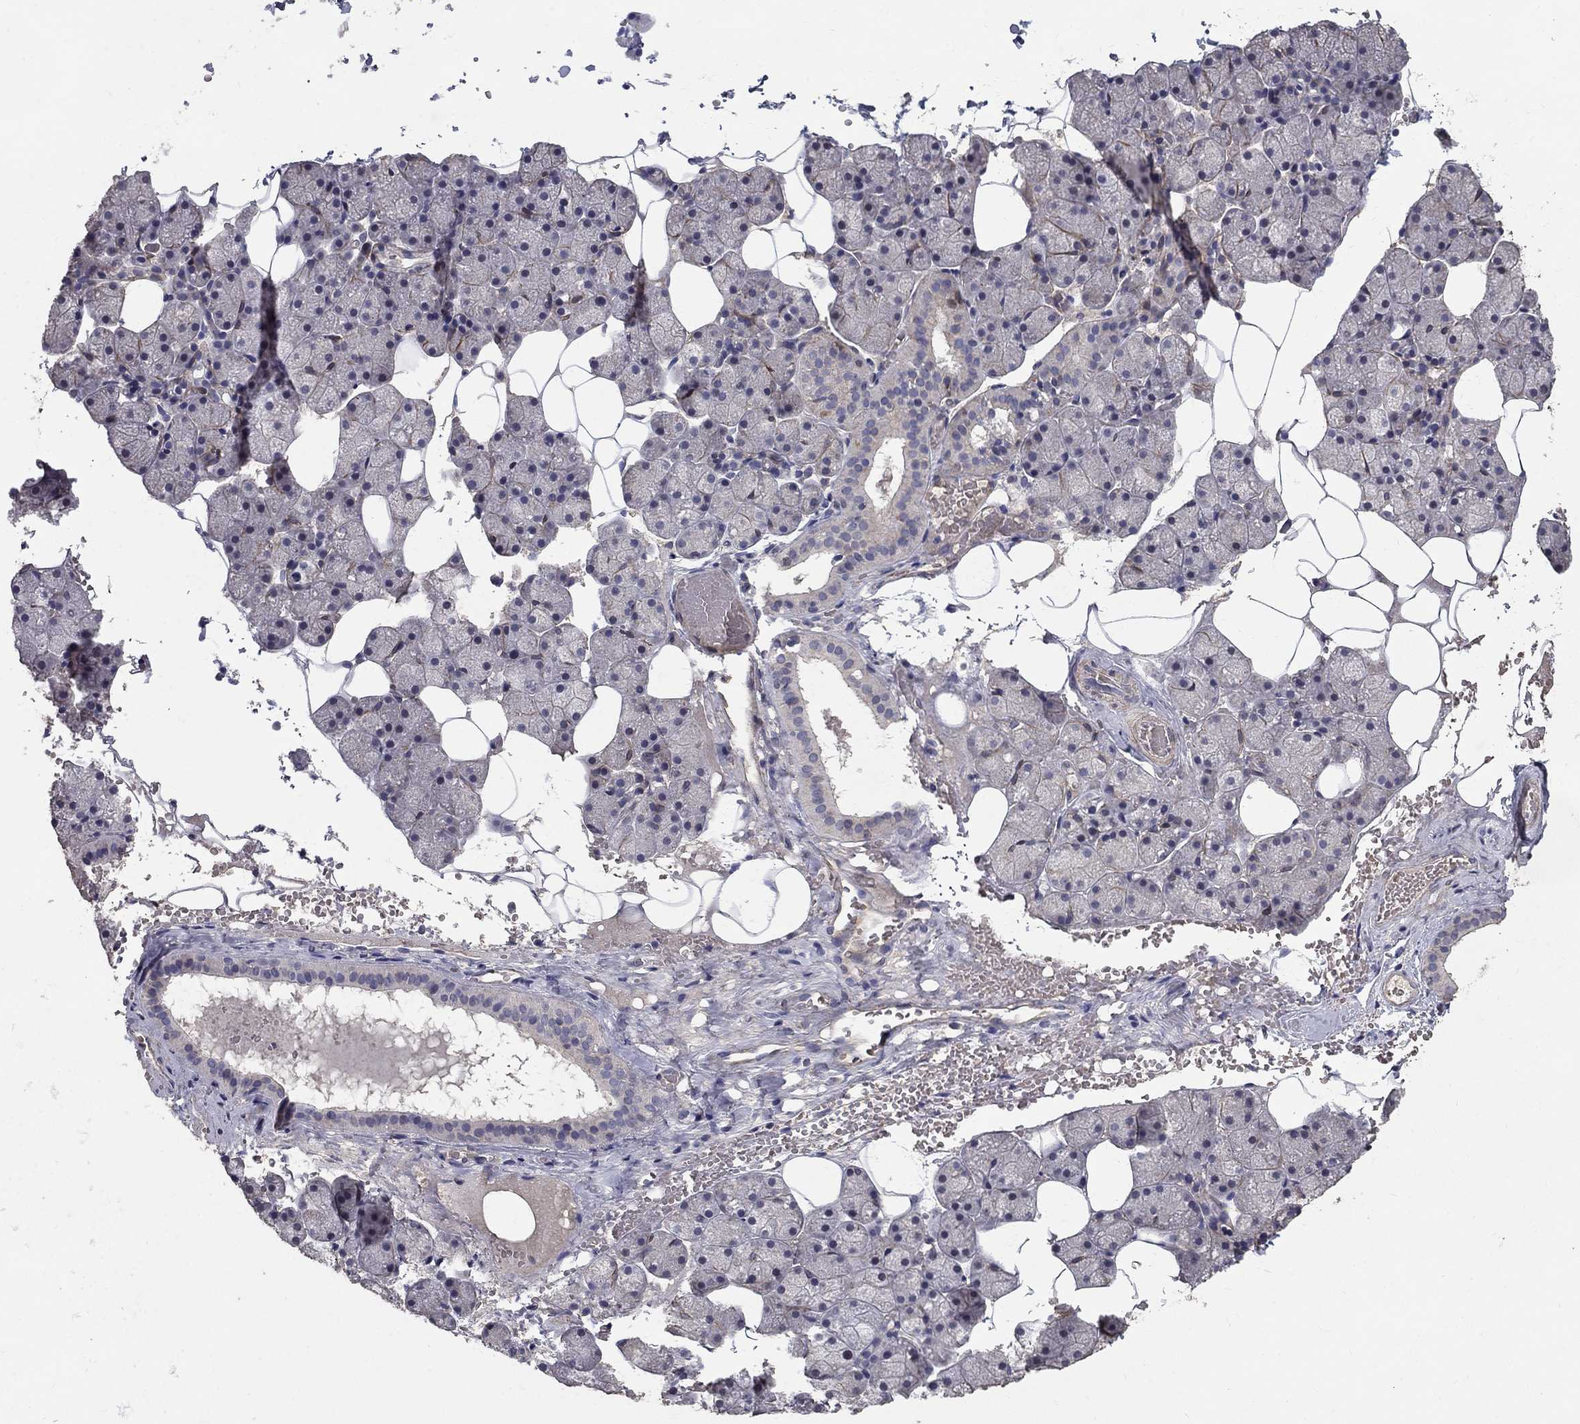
{"staining": {"intensity": "negative", "quantity": "none", "location": "none"}, "tissue": "salivary gland", "cell_type": "Glandular cells", "image_type": "normal", "snomed": [{"axis": "morphology", "description": "Normal tissue, NOS"}, {"axis": "topography", "description": "Salivary gland"}], "caption": "A photomicrograph of human salivary gland is negative for staining in glandular cells.", "gene": "MPP2", "patient": {"sex": "male", "age": 38}}